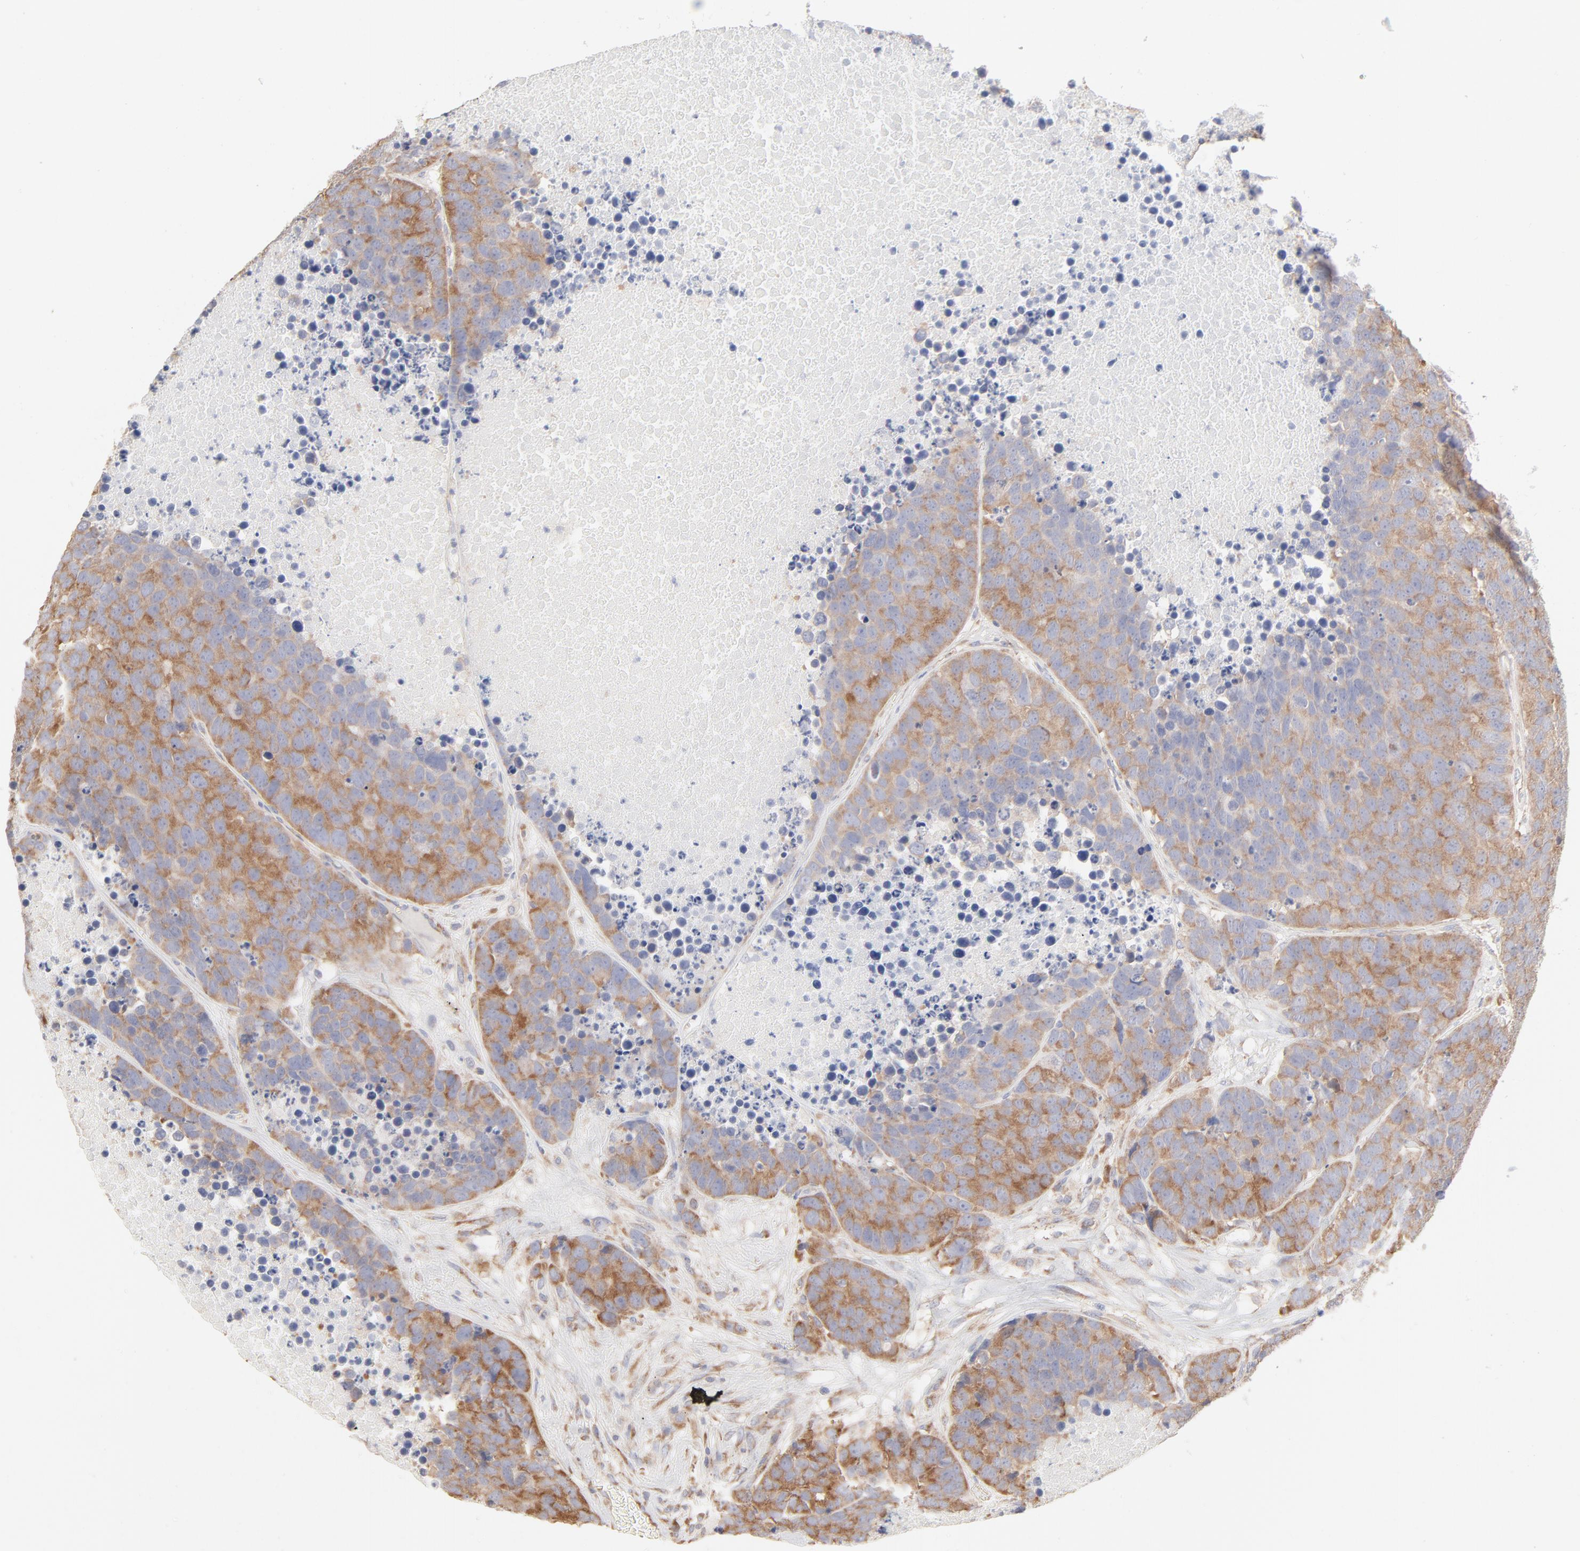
{"staining": {"intensity": "moderate", "quantity": ">75%", "location": "cytoplasmic/membranous"}, "tissue": "carcinoid", "cell_type": "Tumor cells", "image_type": "cancer", "snomed": [{"axis": "morphology", "description": "Carcinoid, malignant, NOS"}, {"axis": "topography", "description": "Lung"}], "caption": "Approximately >75% of tumor cells in carcinoid show moderate cytoplasmic/membranous protein staining as visualized by brown immunohistochemical staining.", "gene": "RPS21", "patient": {"sex": "male", "age": 60}}